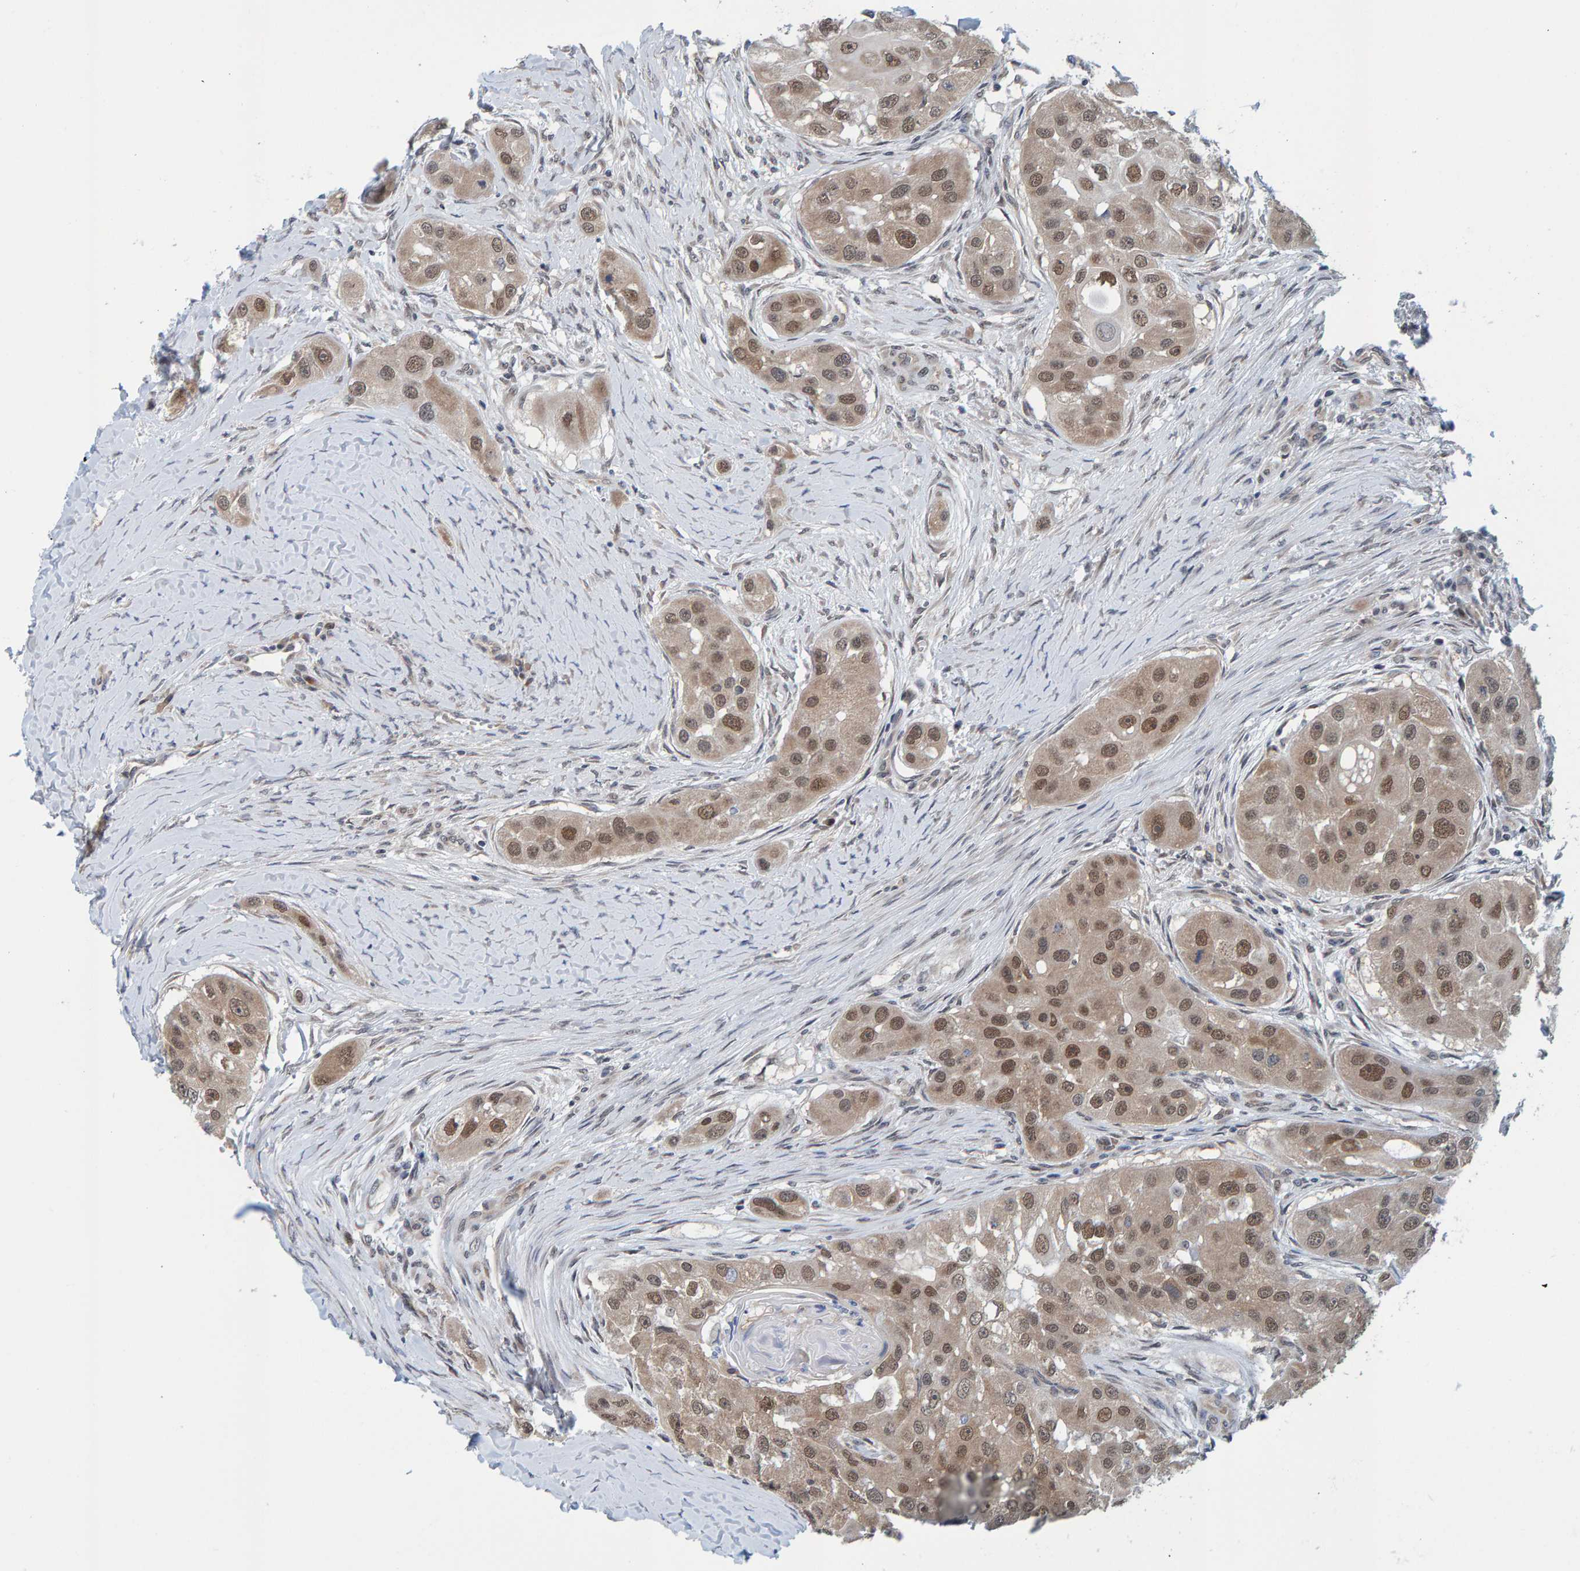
{"staining": {"intensity": "weak", "quantity": ">75%", "location": "cytoplasmic/membranous,nuclear"}, "tissue": "head and neck cancer", "cell_type": "Tumor cells", "image_type": "cancer", "snomed": [{"axis": "morphology", "description": "Normal tissue, NOS"}, {"axis": "morphology", "description": "Squamous cell carcinoma, NOS"}, {"axis": "topography", "description": "Skeletal muscle"}, {"axis": "topography", "description": "Head-Neck"}], "caption": "Brown immunohistochemical staining in human head and neck cancer (squamous cell carcinoma) demonstrates weak cytoplasmic/membranous and nuclear staining in approximately >75% of tumor cells.", "gene": "SCRN2", "patient": {"sex": "male", "age": 51}}